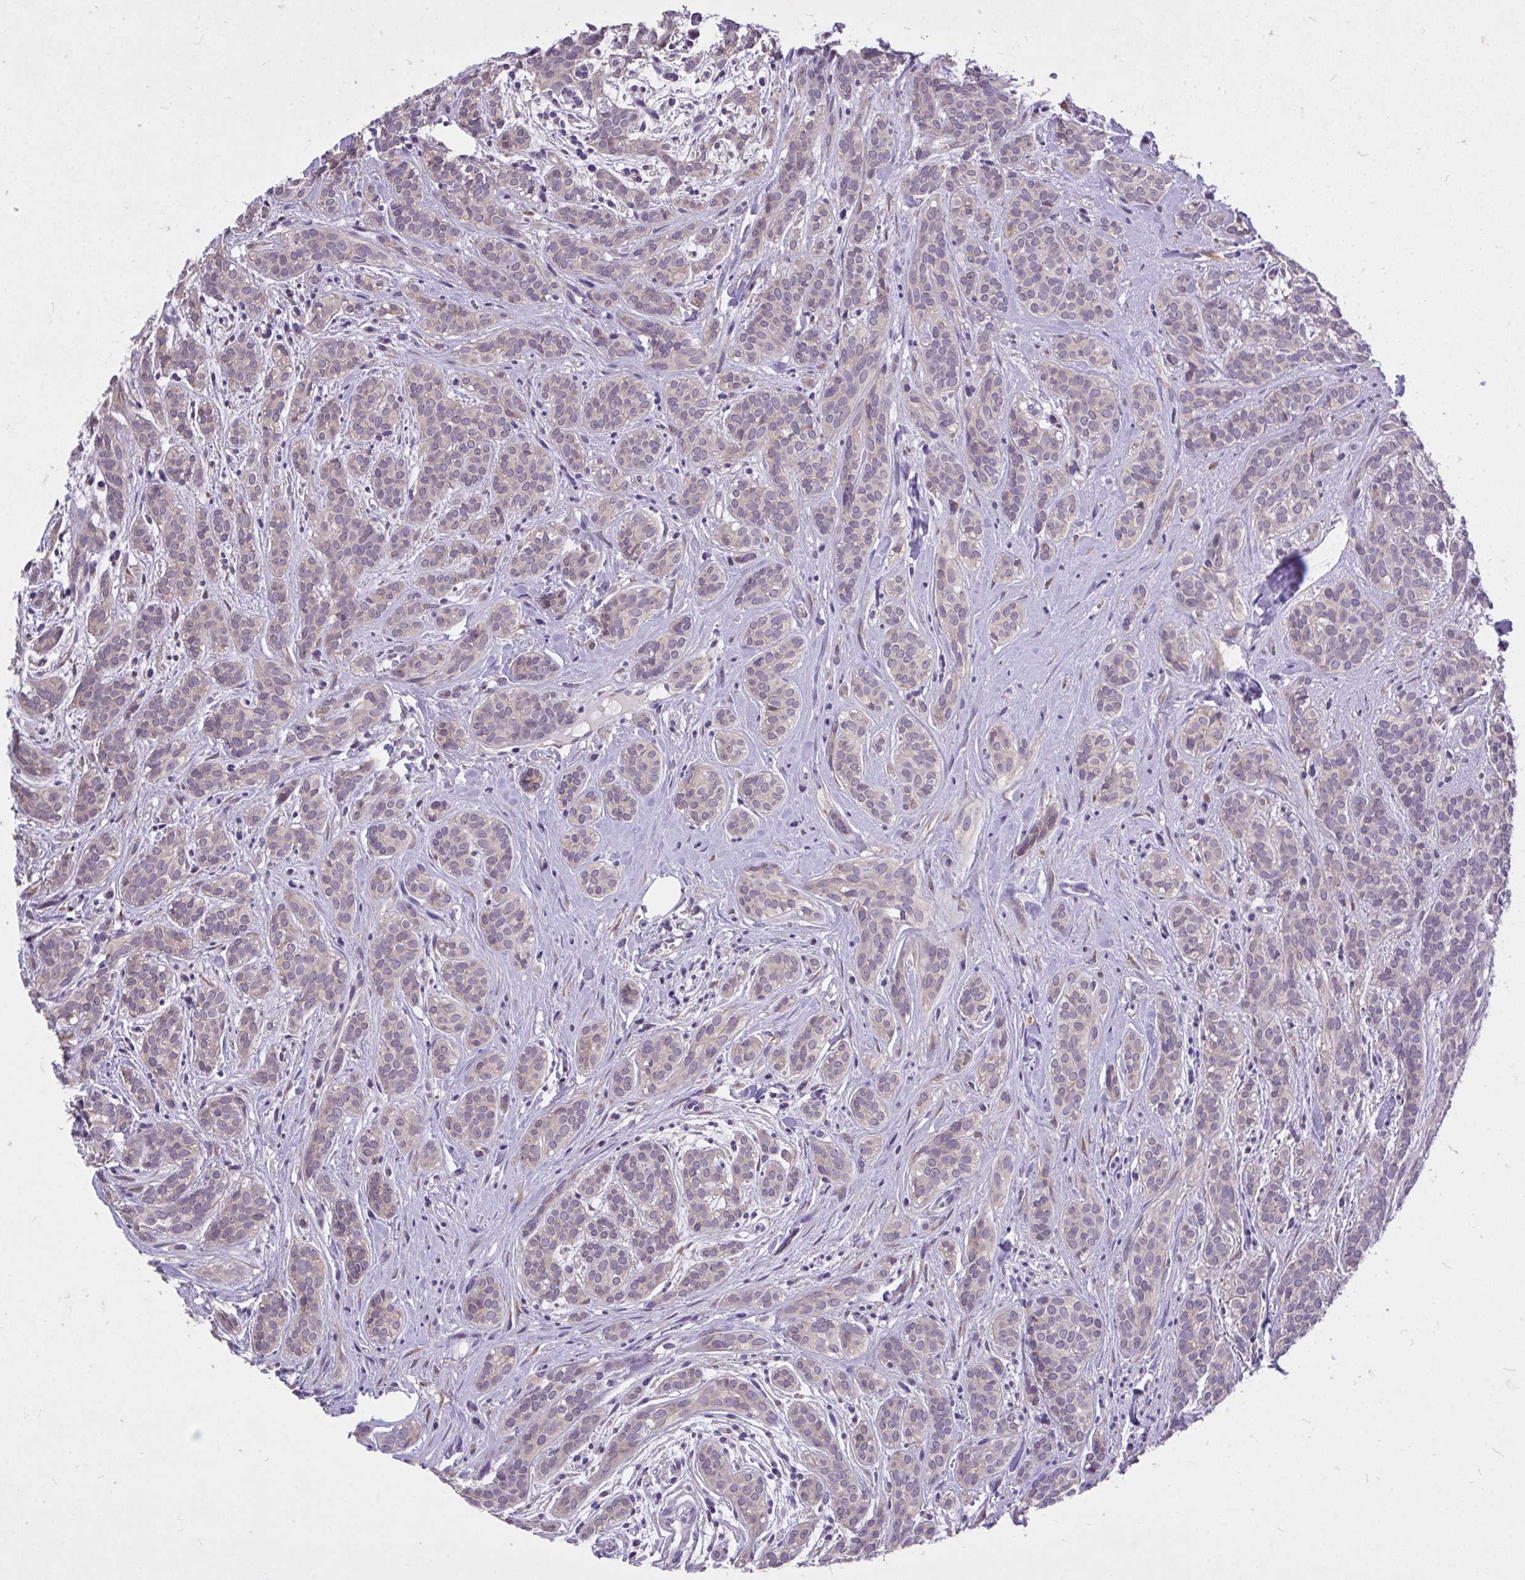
{"staining": {"intensity": "weak", "quantity": "25%-75%", "location": "cytoplasmic/membranous"}, "tissue": "head and neck cancer", "cell_type": "Tumor cells", "image_type": "cancer", "snomed": [{"axis": "morphology", "description": "Adenocarcinoma, NOS"}, {"axis": "topography", "description": "Head-Neck"}], "caption": "An immunohistochemistry (IHC) micrograph of neoplastic tissue is shown. Protein staining in brown labels weak cytoplasmic/membranous positivity in adenocarcinoma (head and neck) within tumor cells.", "gene": "MPC2", "patient": {"sex": "female", "age": 57}}